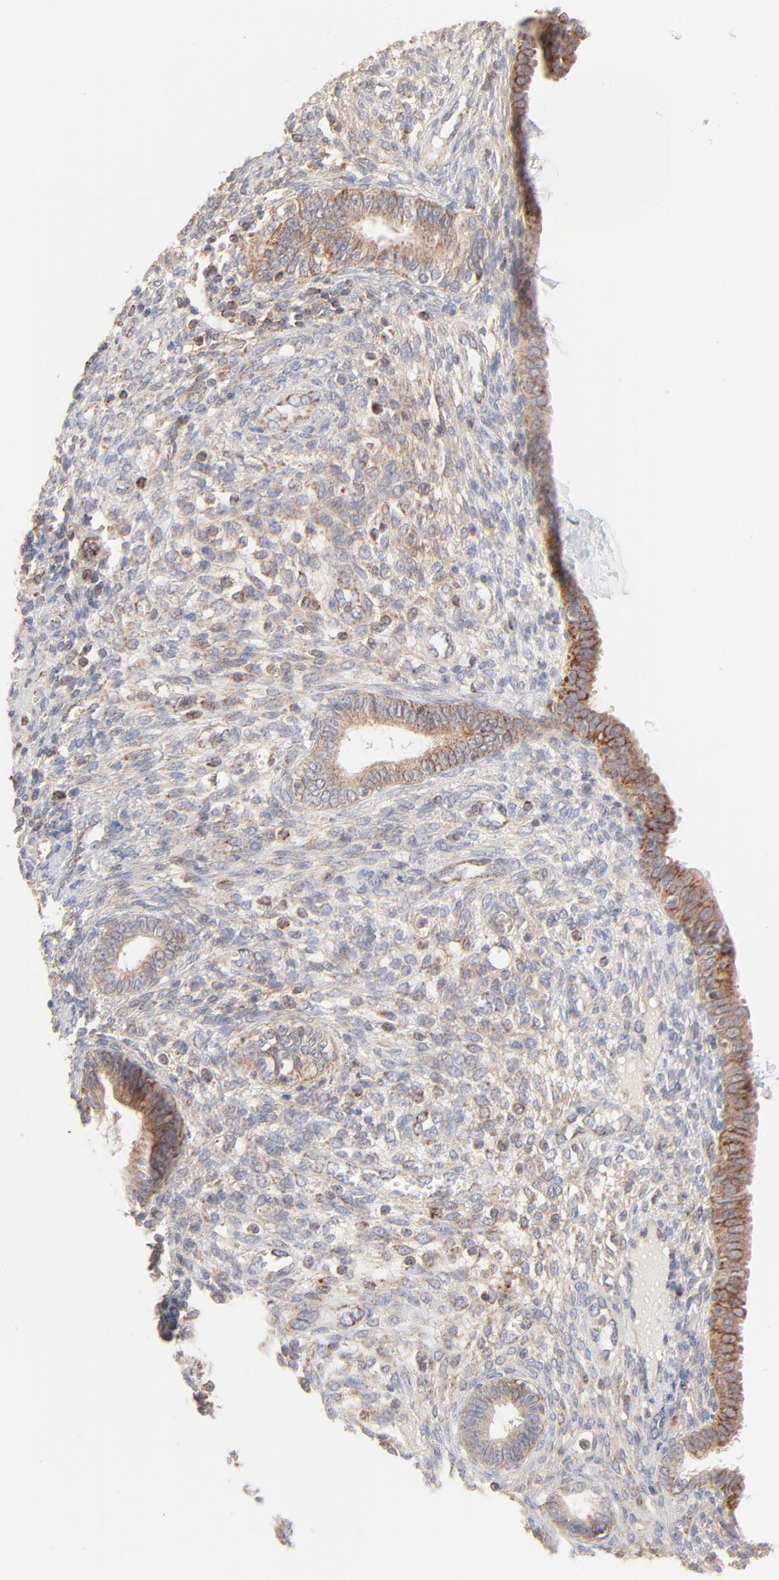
{"staining": {"intensity": "weak", "quantity": ">75%", "location": "cytoplasmic/membranous"}, "tissue": "endometrium", "cell_type": "Cells in endometrial stroma", "image_type": "normal", "snomed": [{"axis": "morphology", "description": "Normal tissue, NOS"}, {"axis": "topography", "description": "Endometrium"}], "caption": "A low amount of weak cytoplasmic/membranous positivity is identified in approximately >75% of cells in endometrial stroma in unremarkable endometrium.", "gene": "CSPG4", "patient": {"sex": "female", "age": 72}}